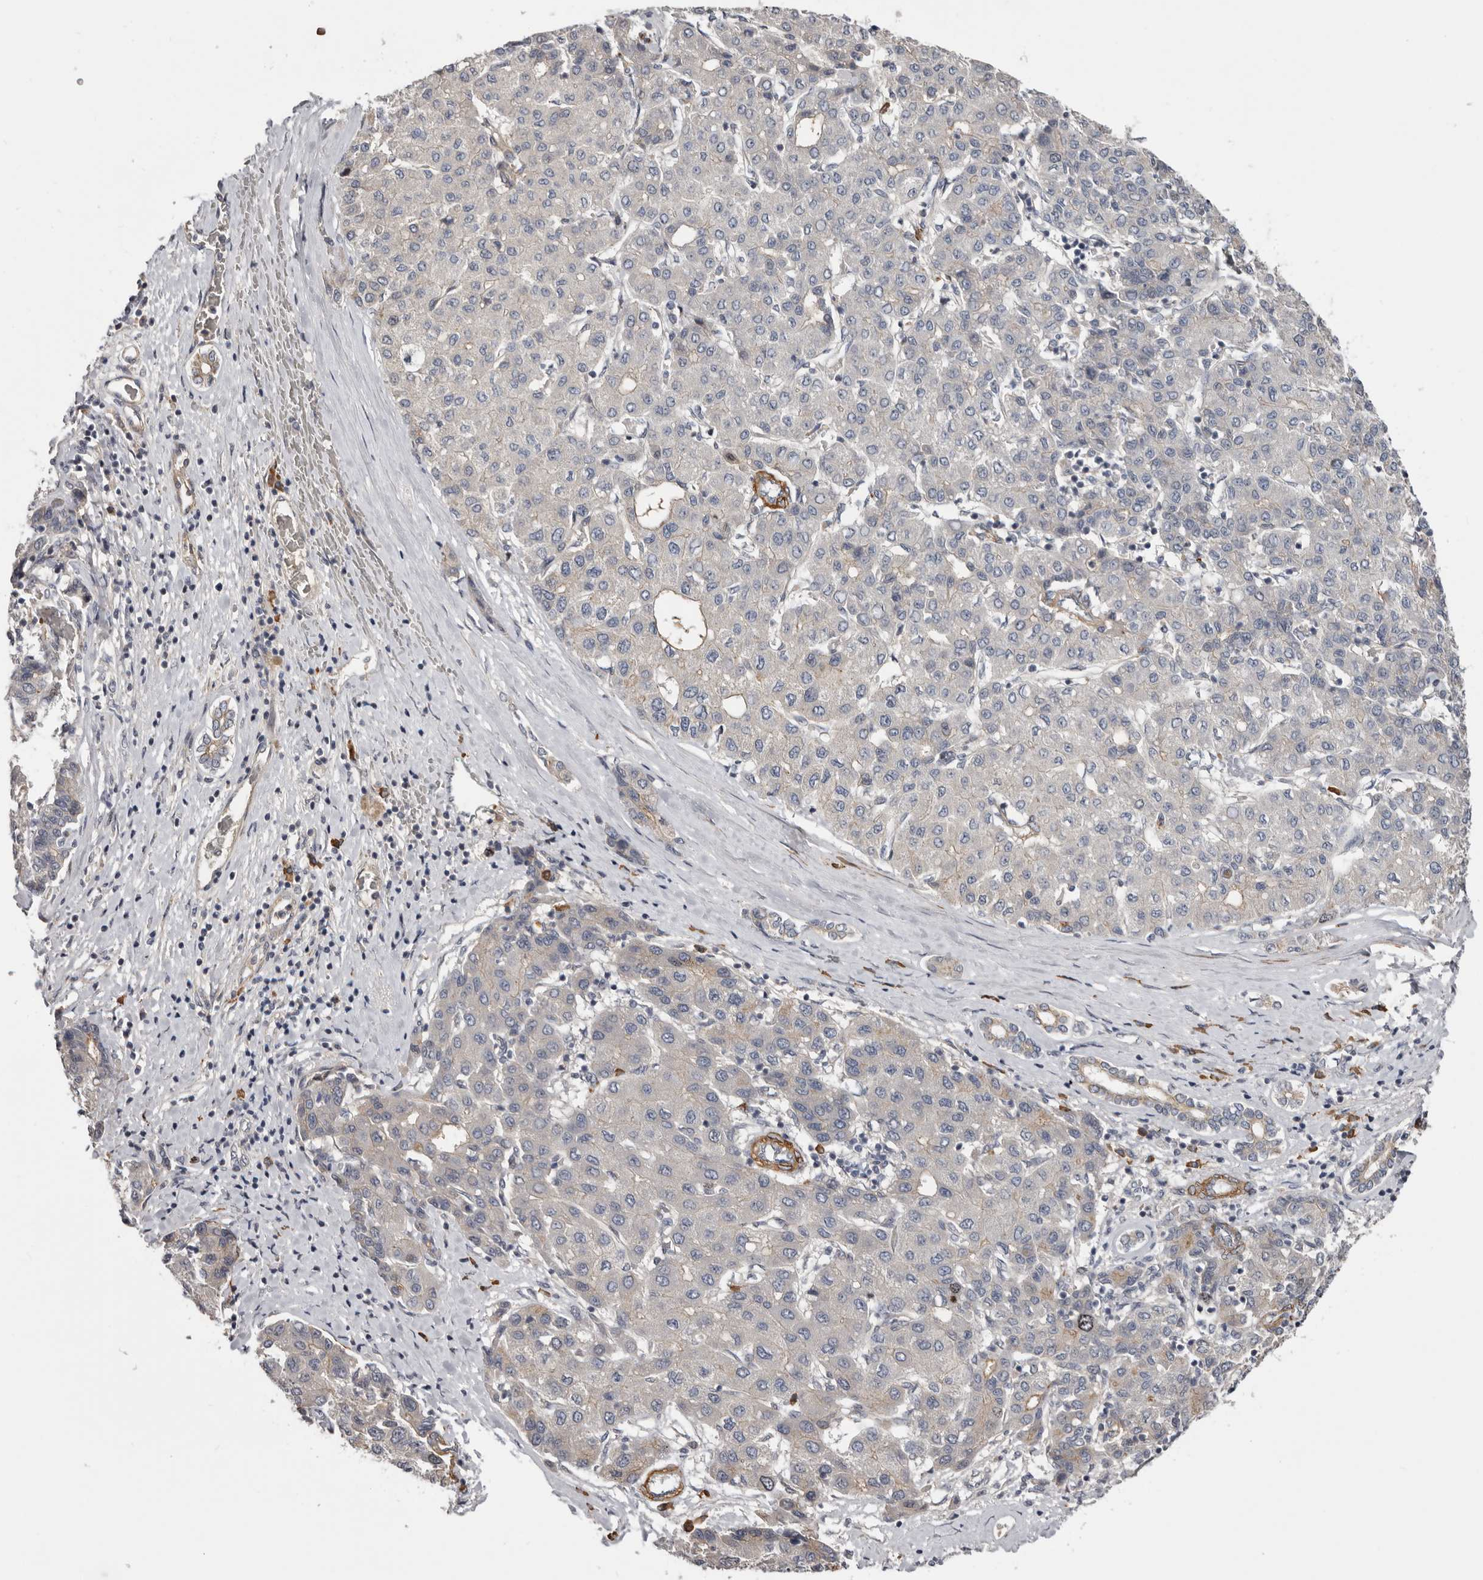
{"staining": {"intensity": "negative", "quantity": "none", "location": "none"}, "tissue": "liver cancer", "cell_type": "Tumor cells", "image_type": "cancer", "snomed": [{"axis": "morphology", "description": "Carcinoma, Hepatocellular, NOS"}, {"axis": "topography", "description": "Liver"}], "caption": "High magnification brightfield microscopy of hepatocellular carcinoma (liver) stained with DAB (brown) and counterstained with hematoxylin (blue): tumor cells show no significant staining.", "gene": "CDCA8", "patient": {"sex": "male", "age": 65}}